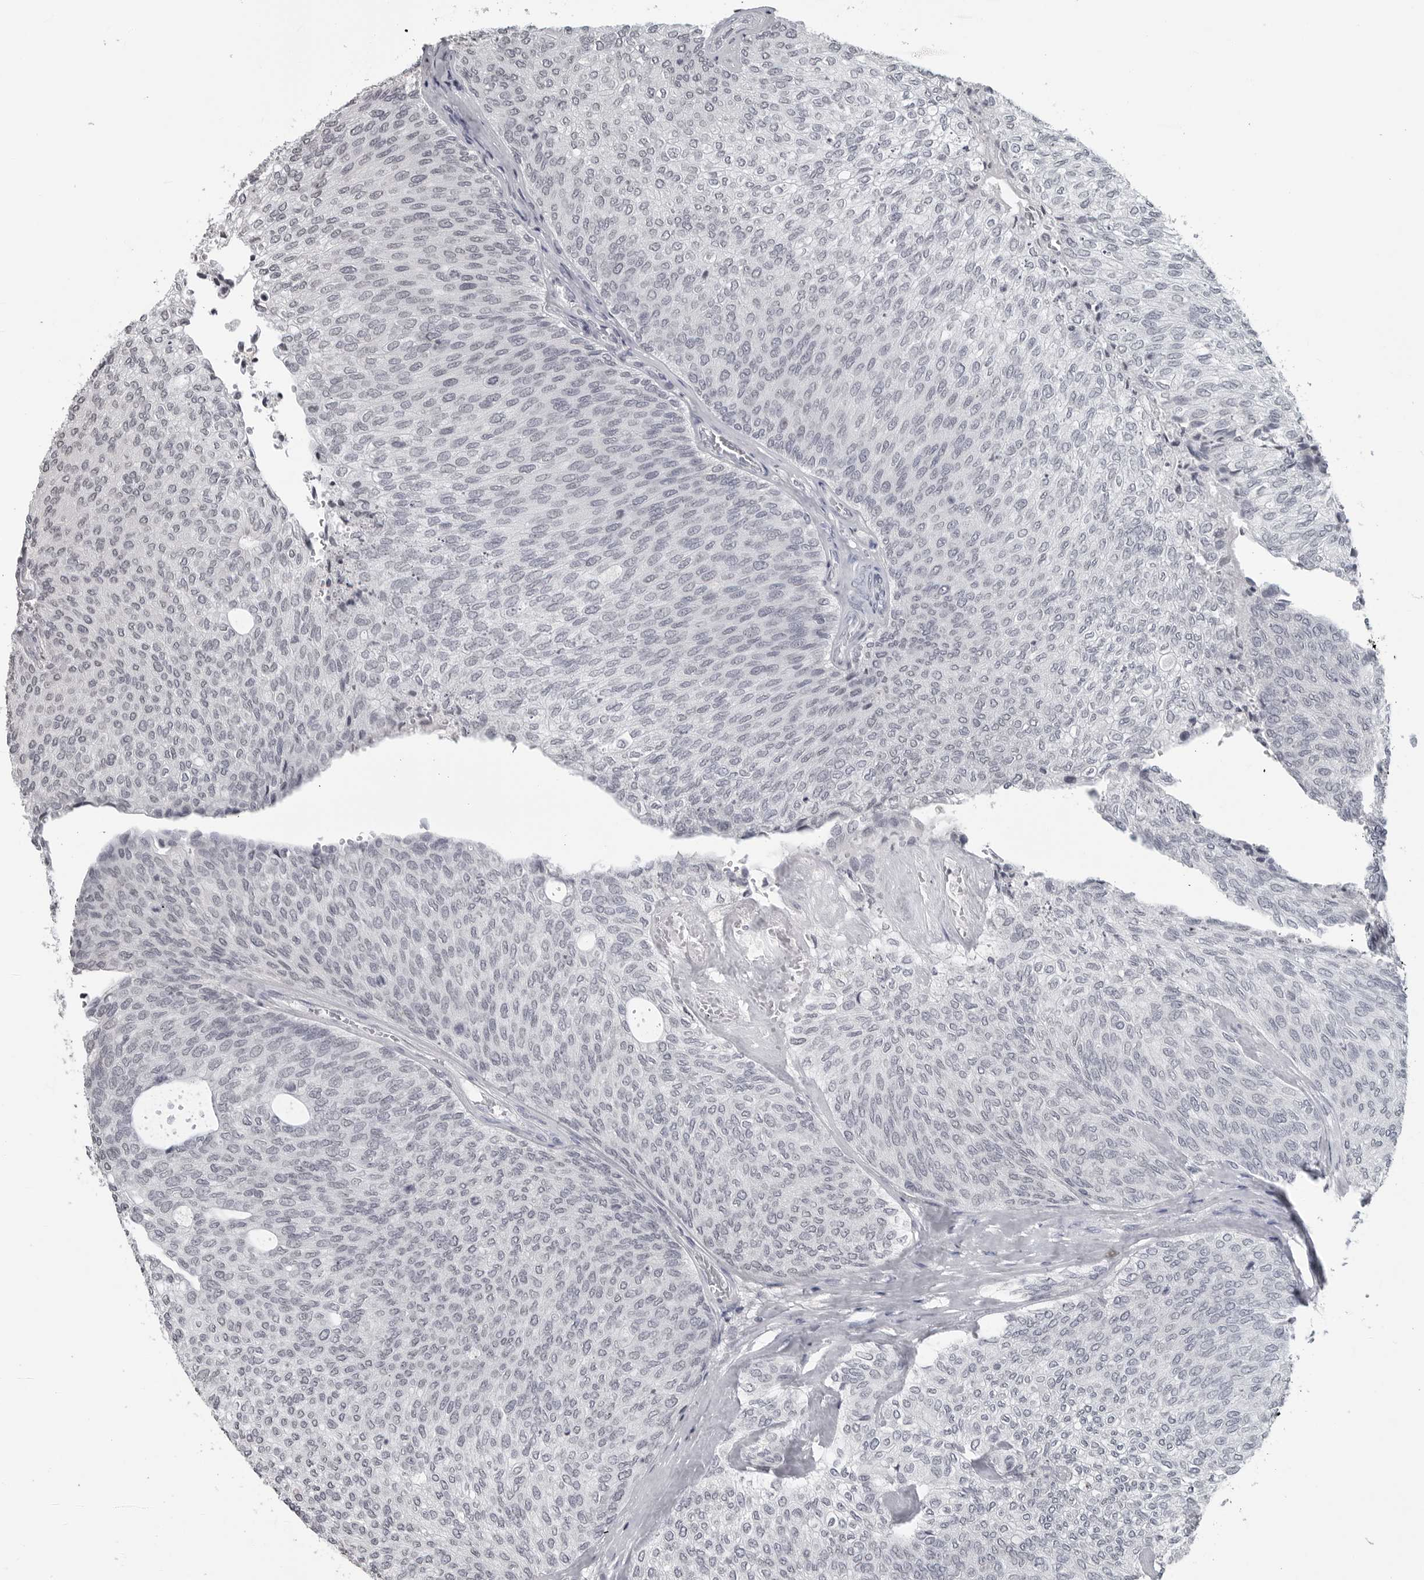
{"staining": {"intensity": "negative", "quantity": "none", "location": "none"}, "tissue": "urothelial cancer", "cell_type": "Tumor cells", "image_type": "cancer", "snomed": [{"axis": "morphology", "description": "Urothelial carcinoma, Low grade"}, {"axis": "topography", "description": "Urinary bladder"}], "caption": "This is an IHC micrograph of human urothelial cancer. There is no expression in tumor cells.", "gene": "DDX54", "patient": {"sex": "female", "age": 79}}